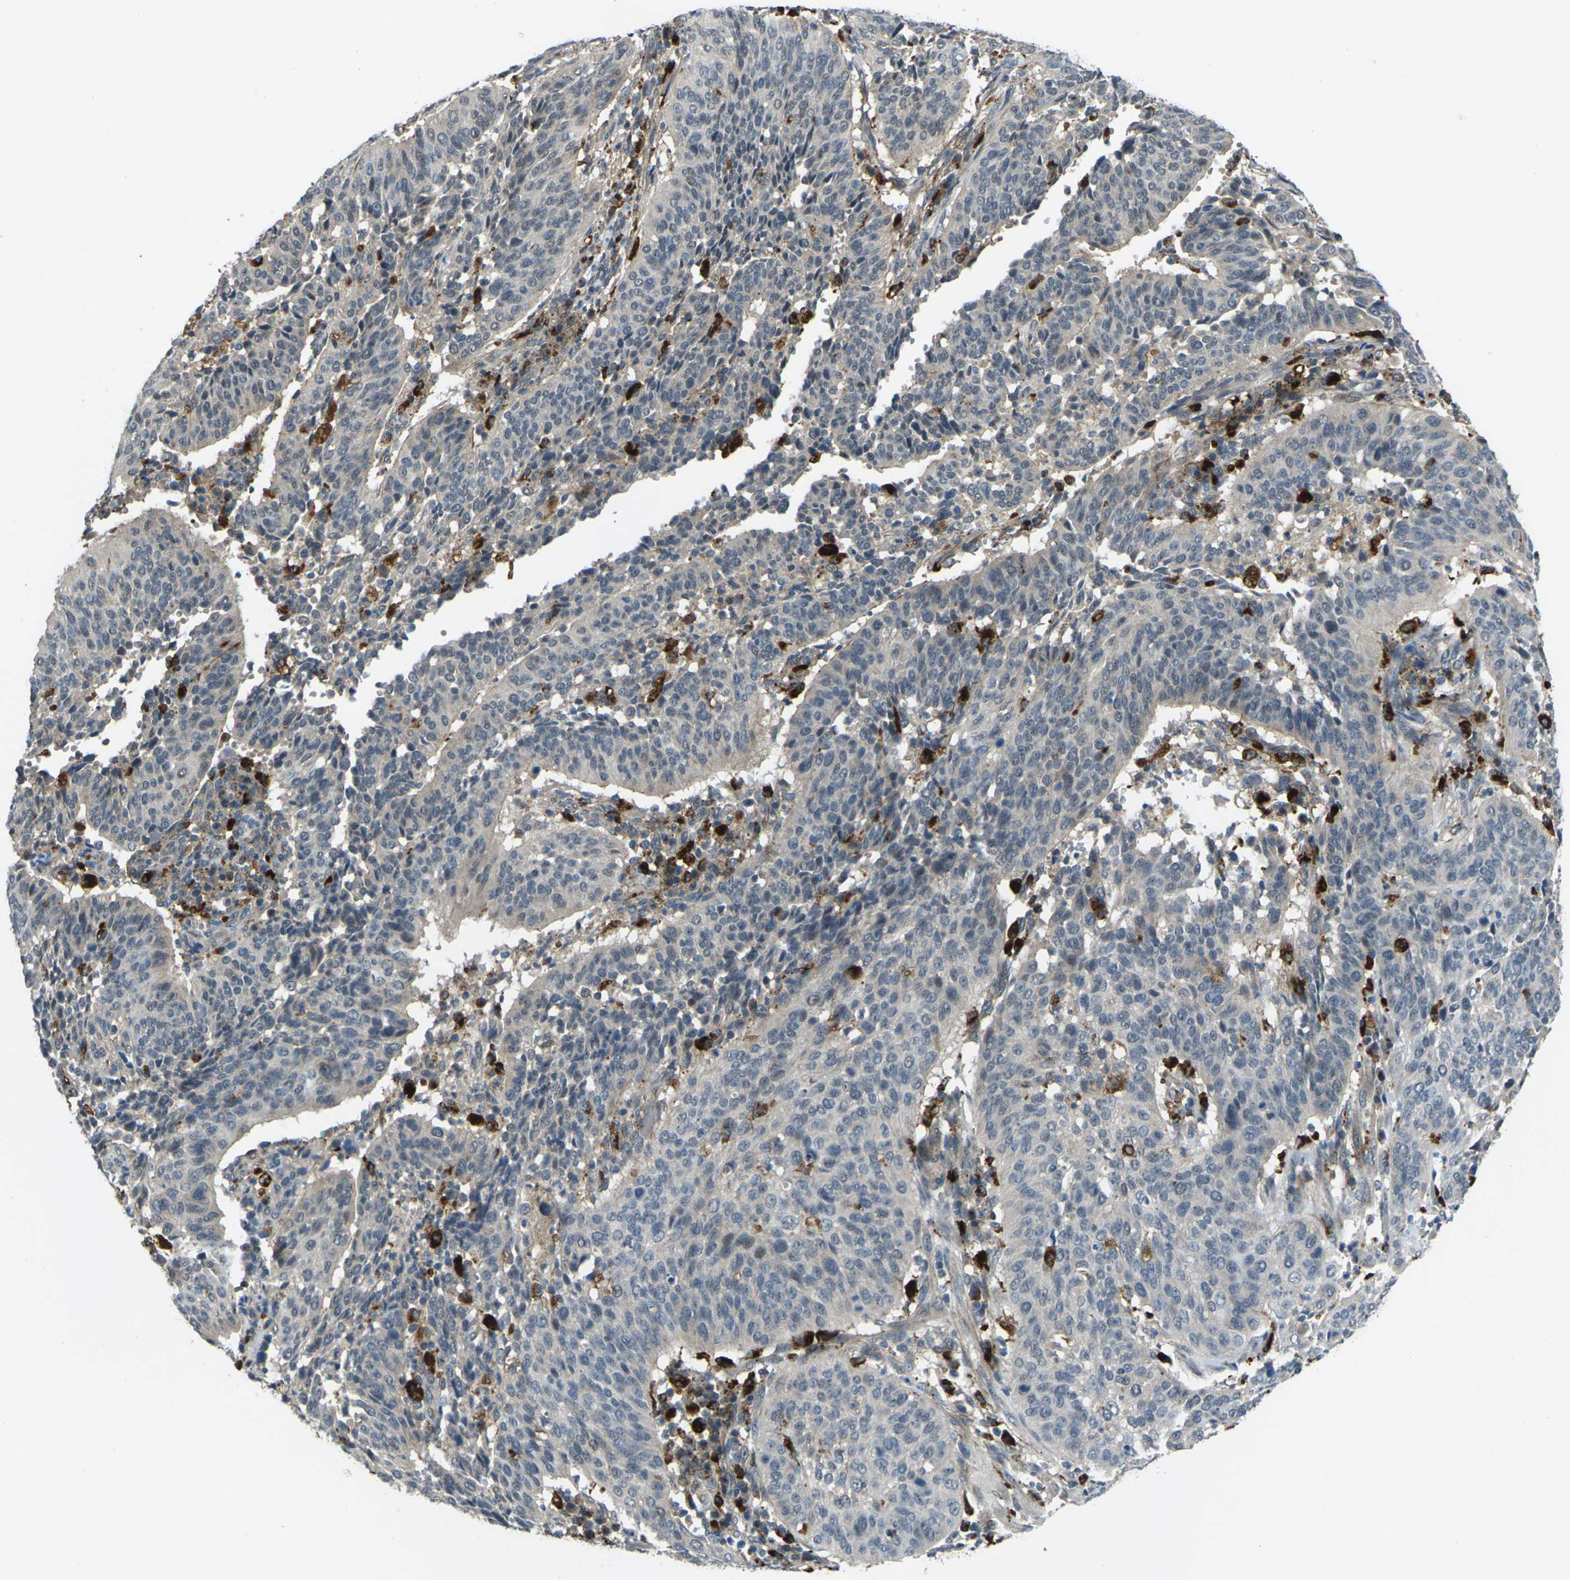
{"staining": {"intensity": "negative", "quantity": "none", "location": "none"}, "tissue": "cervical cancer", "cell_type": "Tumor cells", "image_type": "cancer", "snomed": [{"axis": "morphology", "description": "Normal tissue, NOS"}, {"axis": "morphology", "description": "Squamous cell carcinoma, NOS"}, {"axis": "topography", "description": "Cervix"}], "caption": "Cervical cancer (squamous cell carcinoma) stained for a protein using IHC exhibits no positivity tumor cells.", "gene": "SLC31A2", "patient": {"sex": "female", "age": 39}}